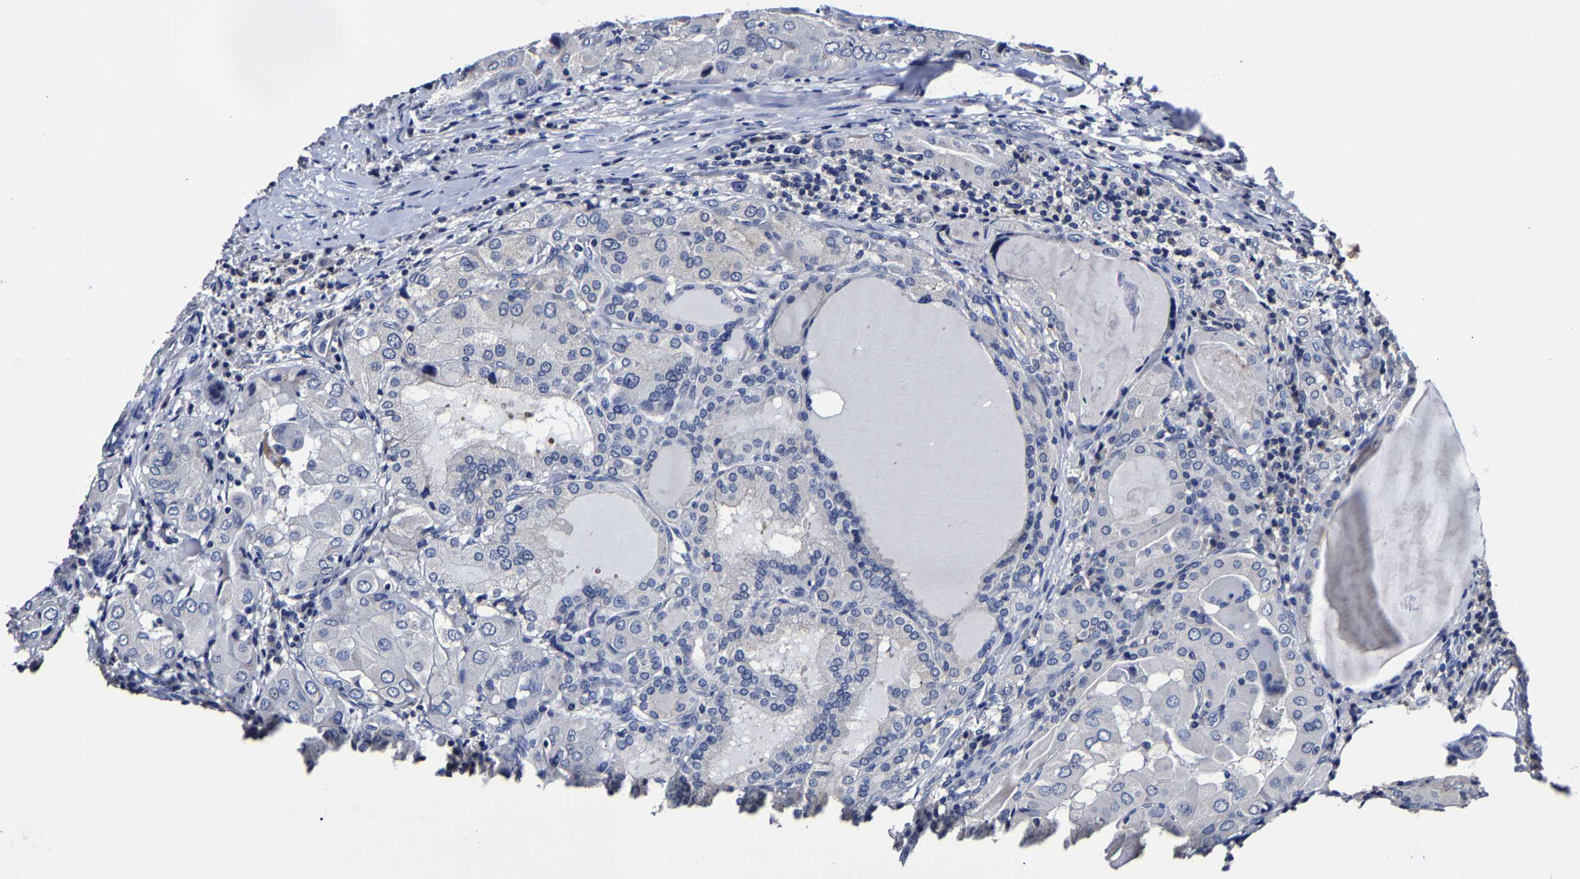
{"staining": {"intensity": "negative", "quantity": "none", "location": "none"}, "tissue": "thyroid cancer", "cell_type": "Tumor cells", "image_type": "cancer", "snomed": [{"axis": "morphology", "description": "Papillary adenocarcinoma, NOS"}, {"axis": "topography", "description": "Thyroid gland"}], "caption": "Protein analysis of thyroid papillary adenocarcinoma reveals no significant positivity in tumor cells.", "gene": "AKAP4", "patient": {"sex": "female", "age": 42}}